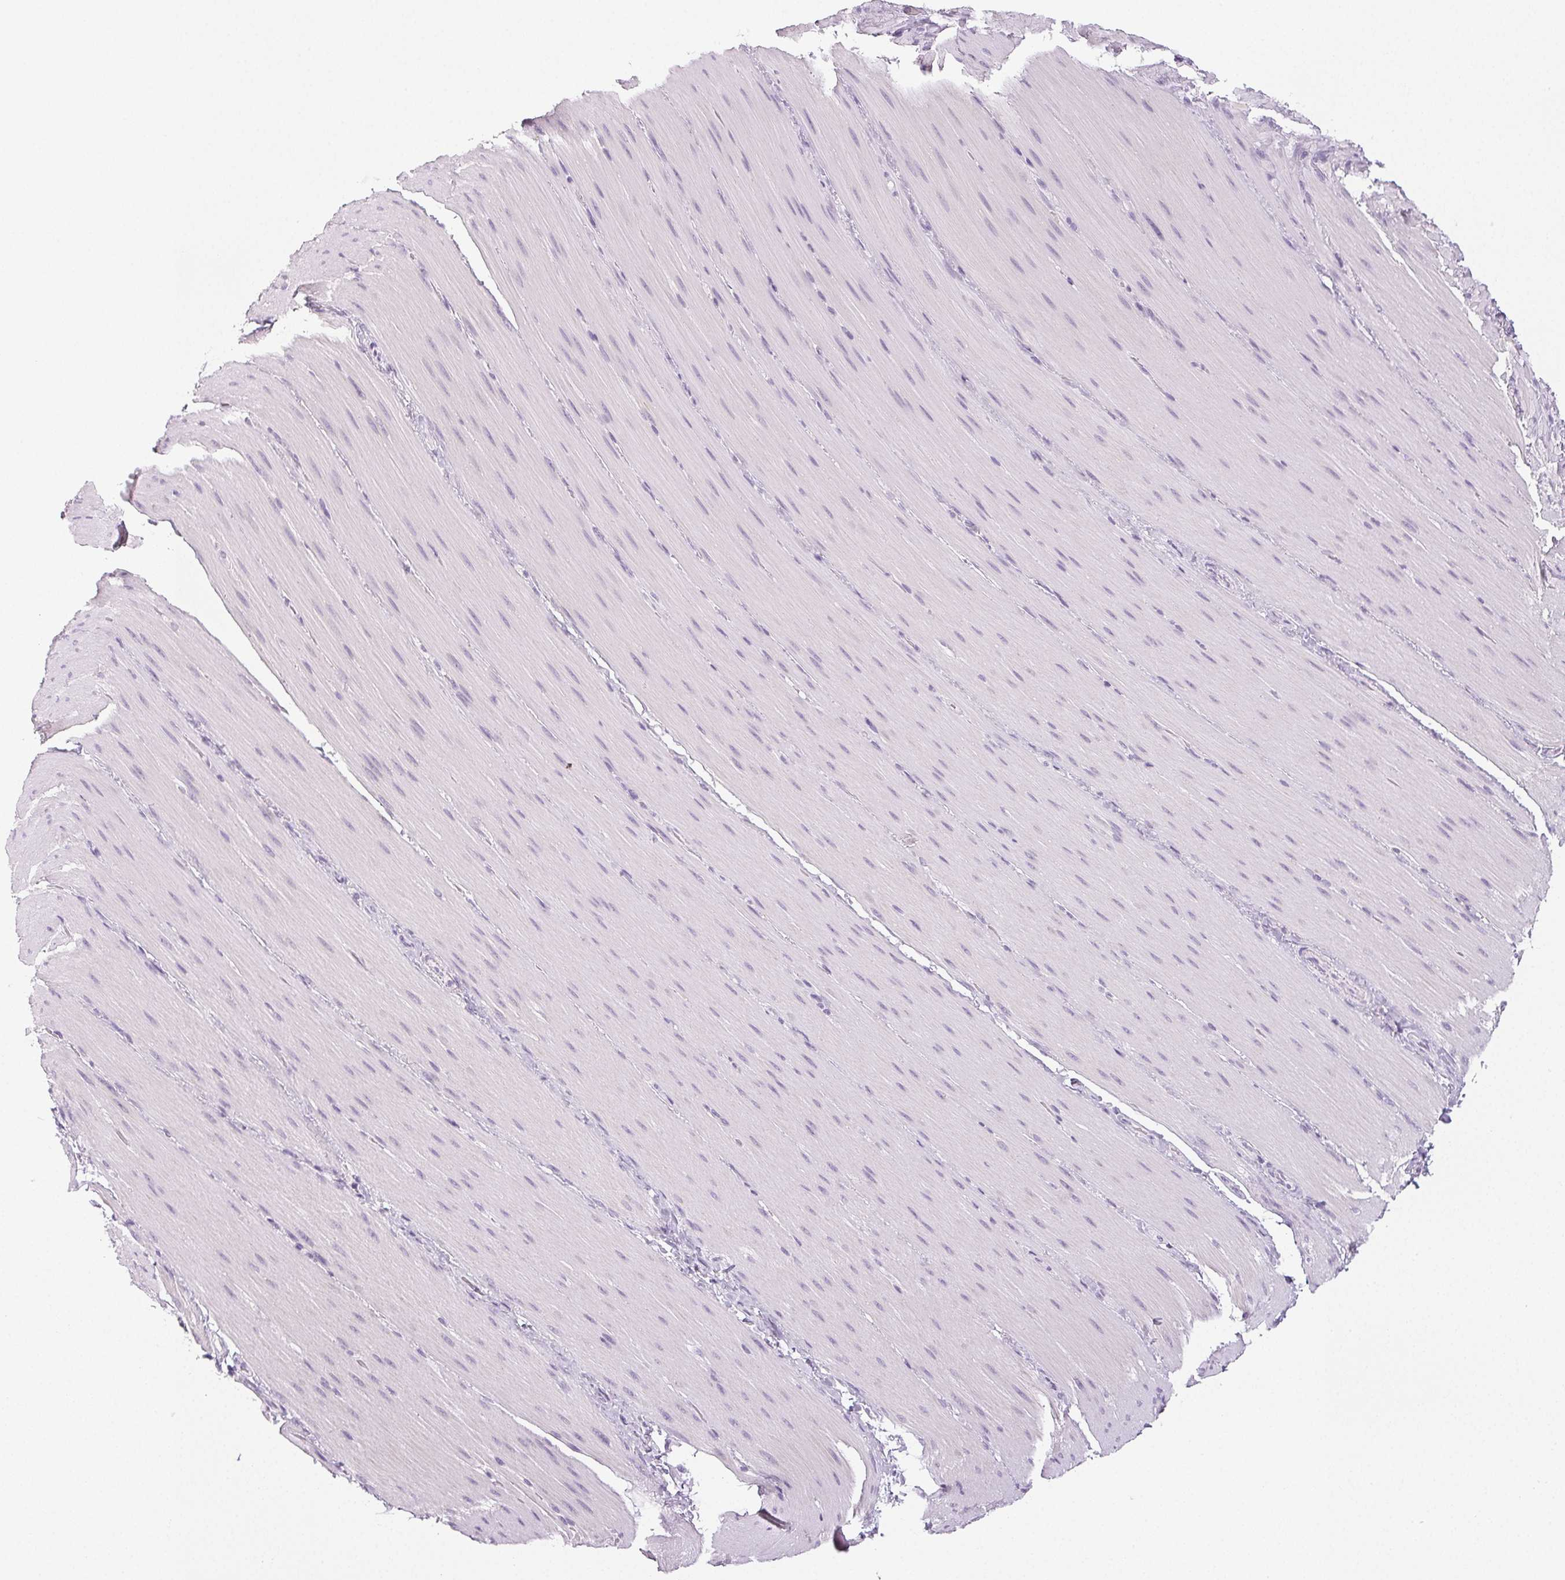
{"staining": {"intensity": "negative", "quantity": "none", "location": "none"}, "tissue": "smooth muscle", "cell_type": "Smooth muscle cells", "image_type": "normal", "snomed": [{"axis": "morphology", "description": "Normal tissue, NOS"}, {"axis": "topography", "description": "Smooth muscle"}, {"axis": "topography", "description": "Colon"}], "caption": "This micrograph is of normal smooth muscle stained with IHC to label a protein in brown with the nuclei are counter-stained blue. There is no expression in smooth muscle cells. (DAB IHC with hematoxylin counter stain).", "gene": "COL7A1", "patient": {"sex": "male", "age": 73}}